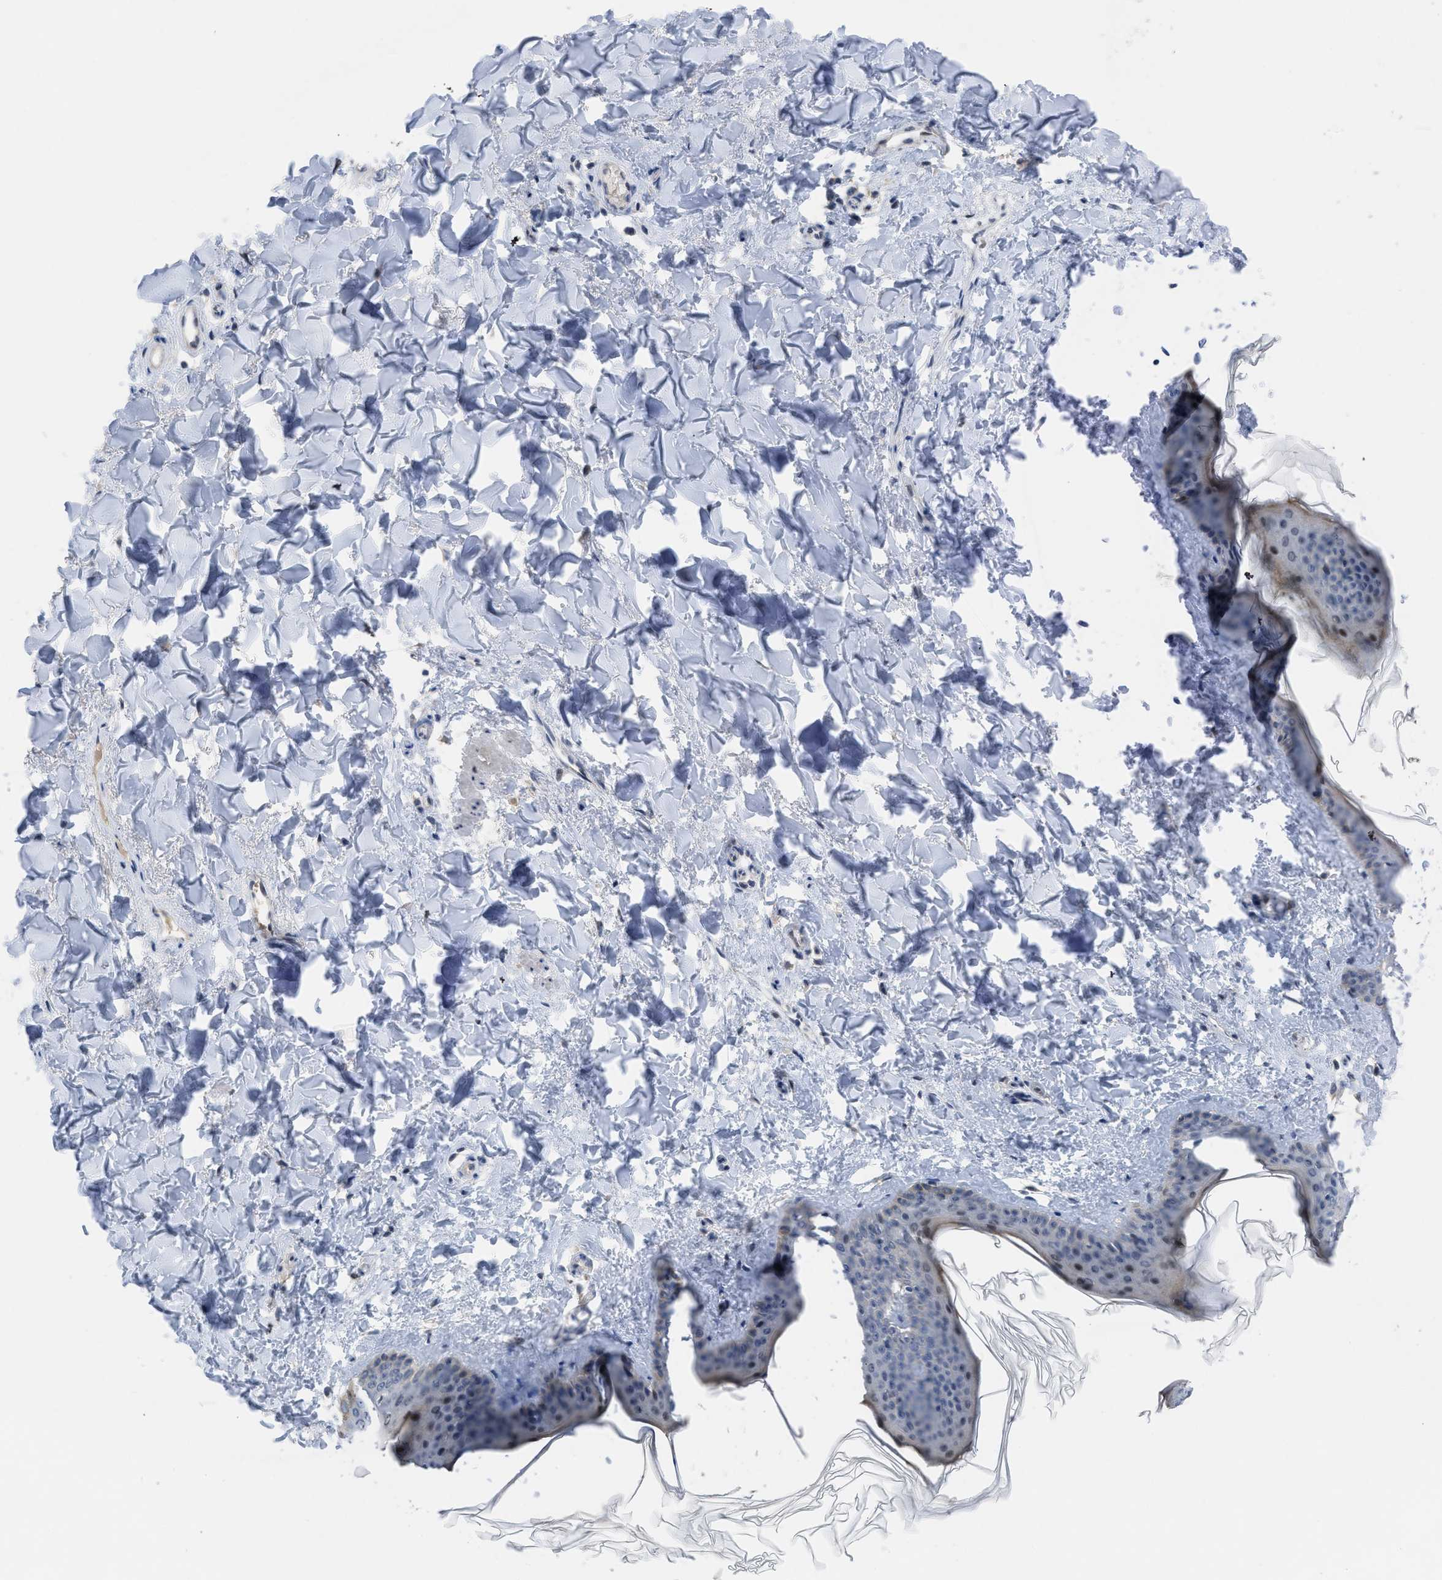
{"staining": {"intensity": "weak", "quantity": "25%-75%", "location": "cytoplasmic/membranous"}, "tissue": "skin", "cell_type": "Fibroblasts", "image_type": "normal", "snomed": [{"axis": "morphology", "description": "Normal tissue, NOS"}, {"axis": "topography", "description": "Skin"}], "caption": "Weak cytoplasmic/membranous expression is identified in approximately 25%-75% of fibroblasts in normal skin.", "gene": "IL17RE", "patient": {"sex": "female", "age": 17}}